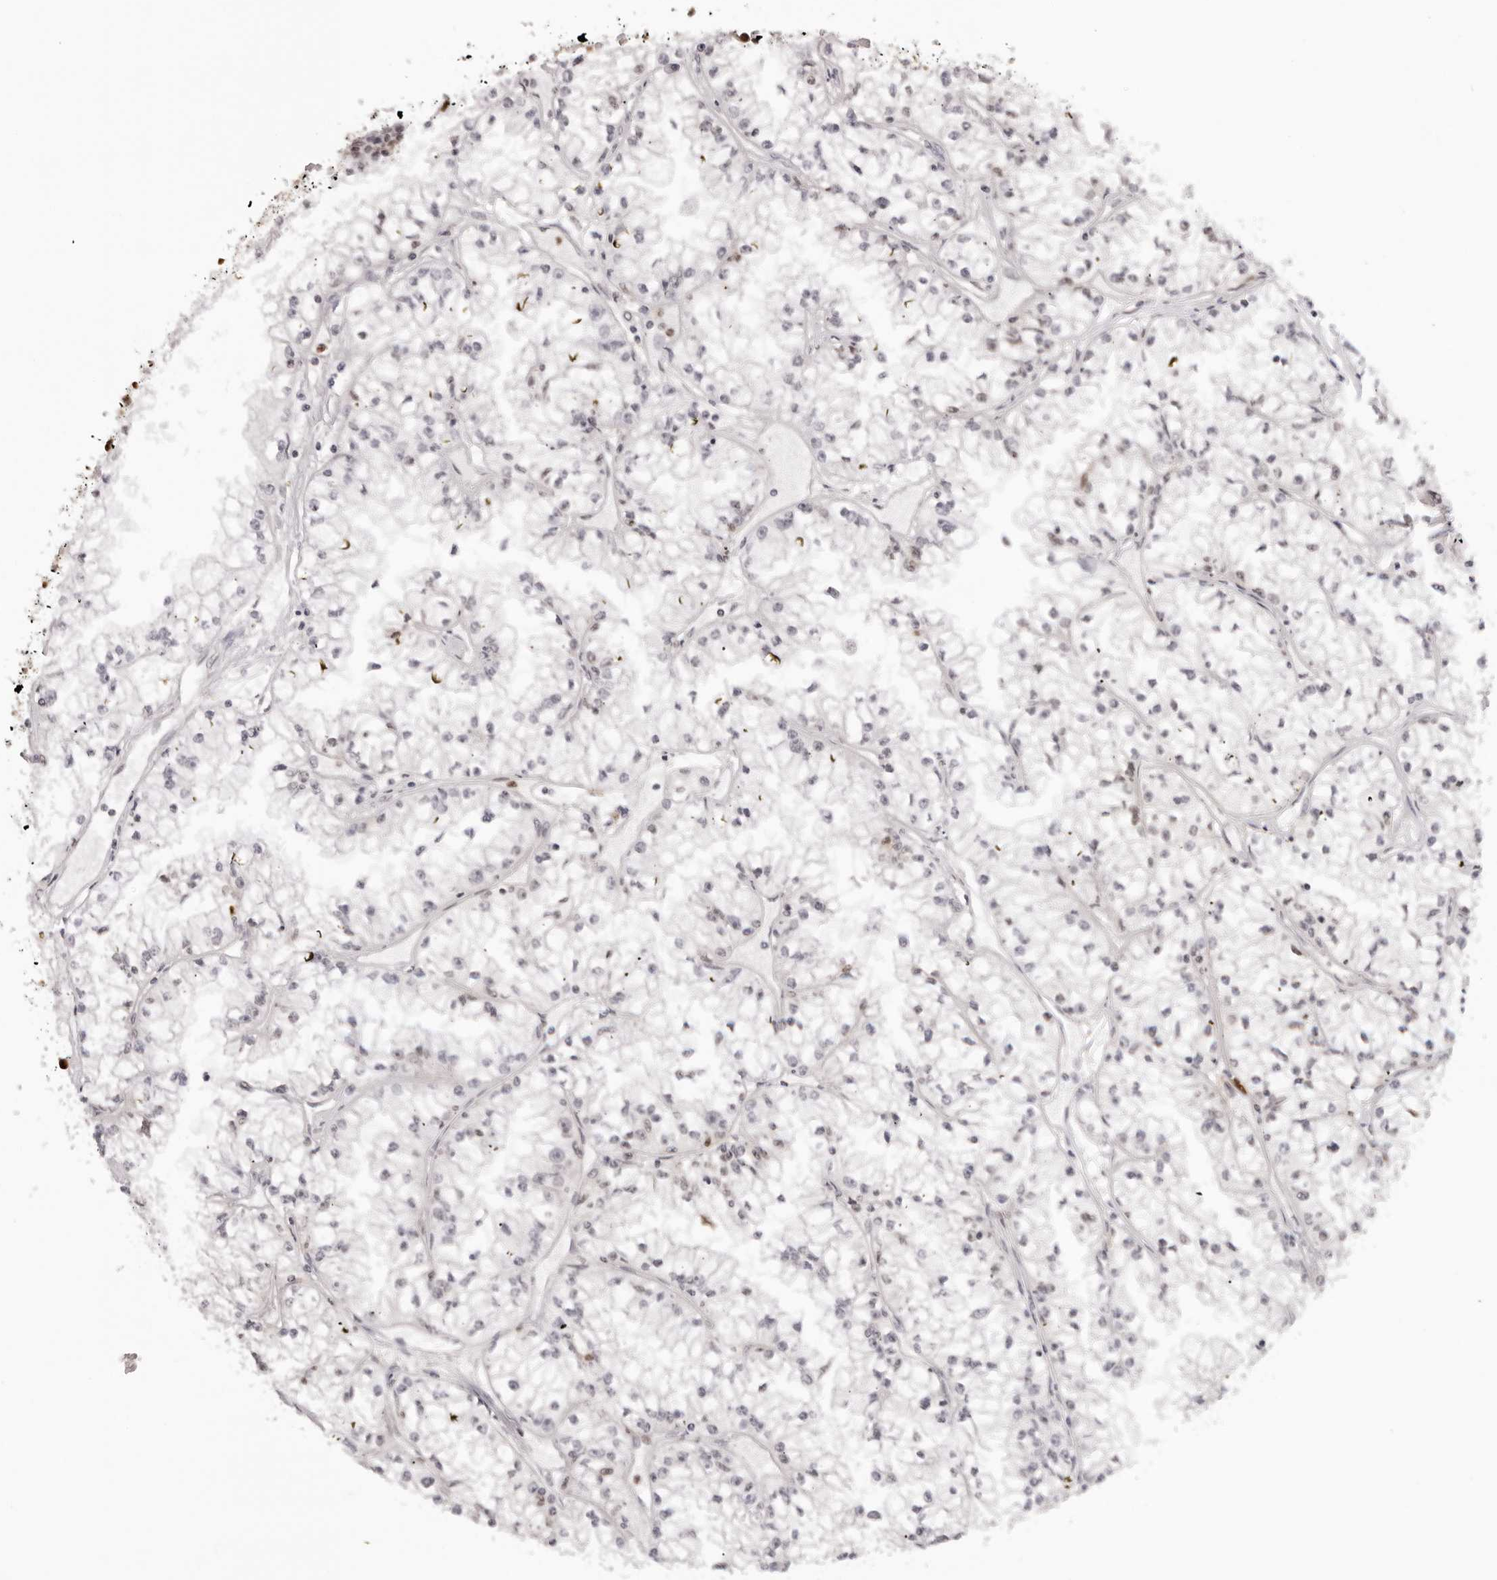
{"staining": {"intensity": "negative", "quantity": "none", "location": "none"}, "tissue": "renal cancer", "cell_type": "Tumor cells", "image_type": "cancer", "snomed": [{"axis": "morphology", "description": "Adenocarcinoma, NOS"}, {"axis": "topography", "description": "Kidney"}], "caption": "Histopathology image shows no protein expression in tumor cells of renal cancer (adenocarcinoma) tissue.", "gene": "HSPA4", "patient": {"sex": "male", "age": 56}}